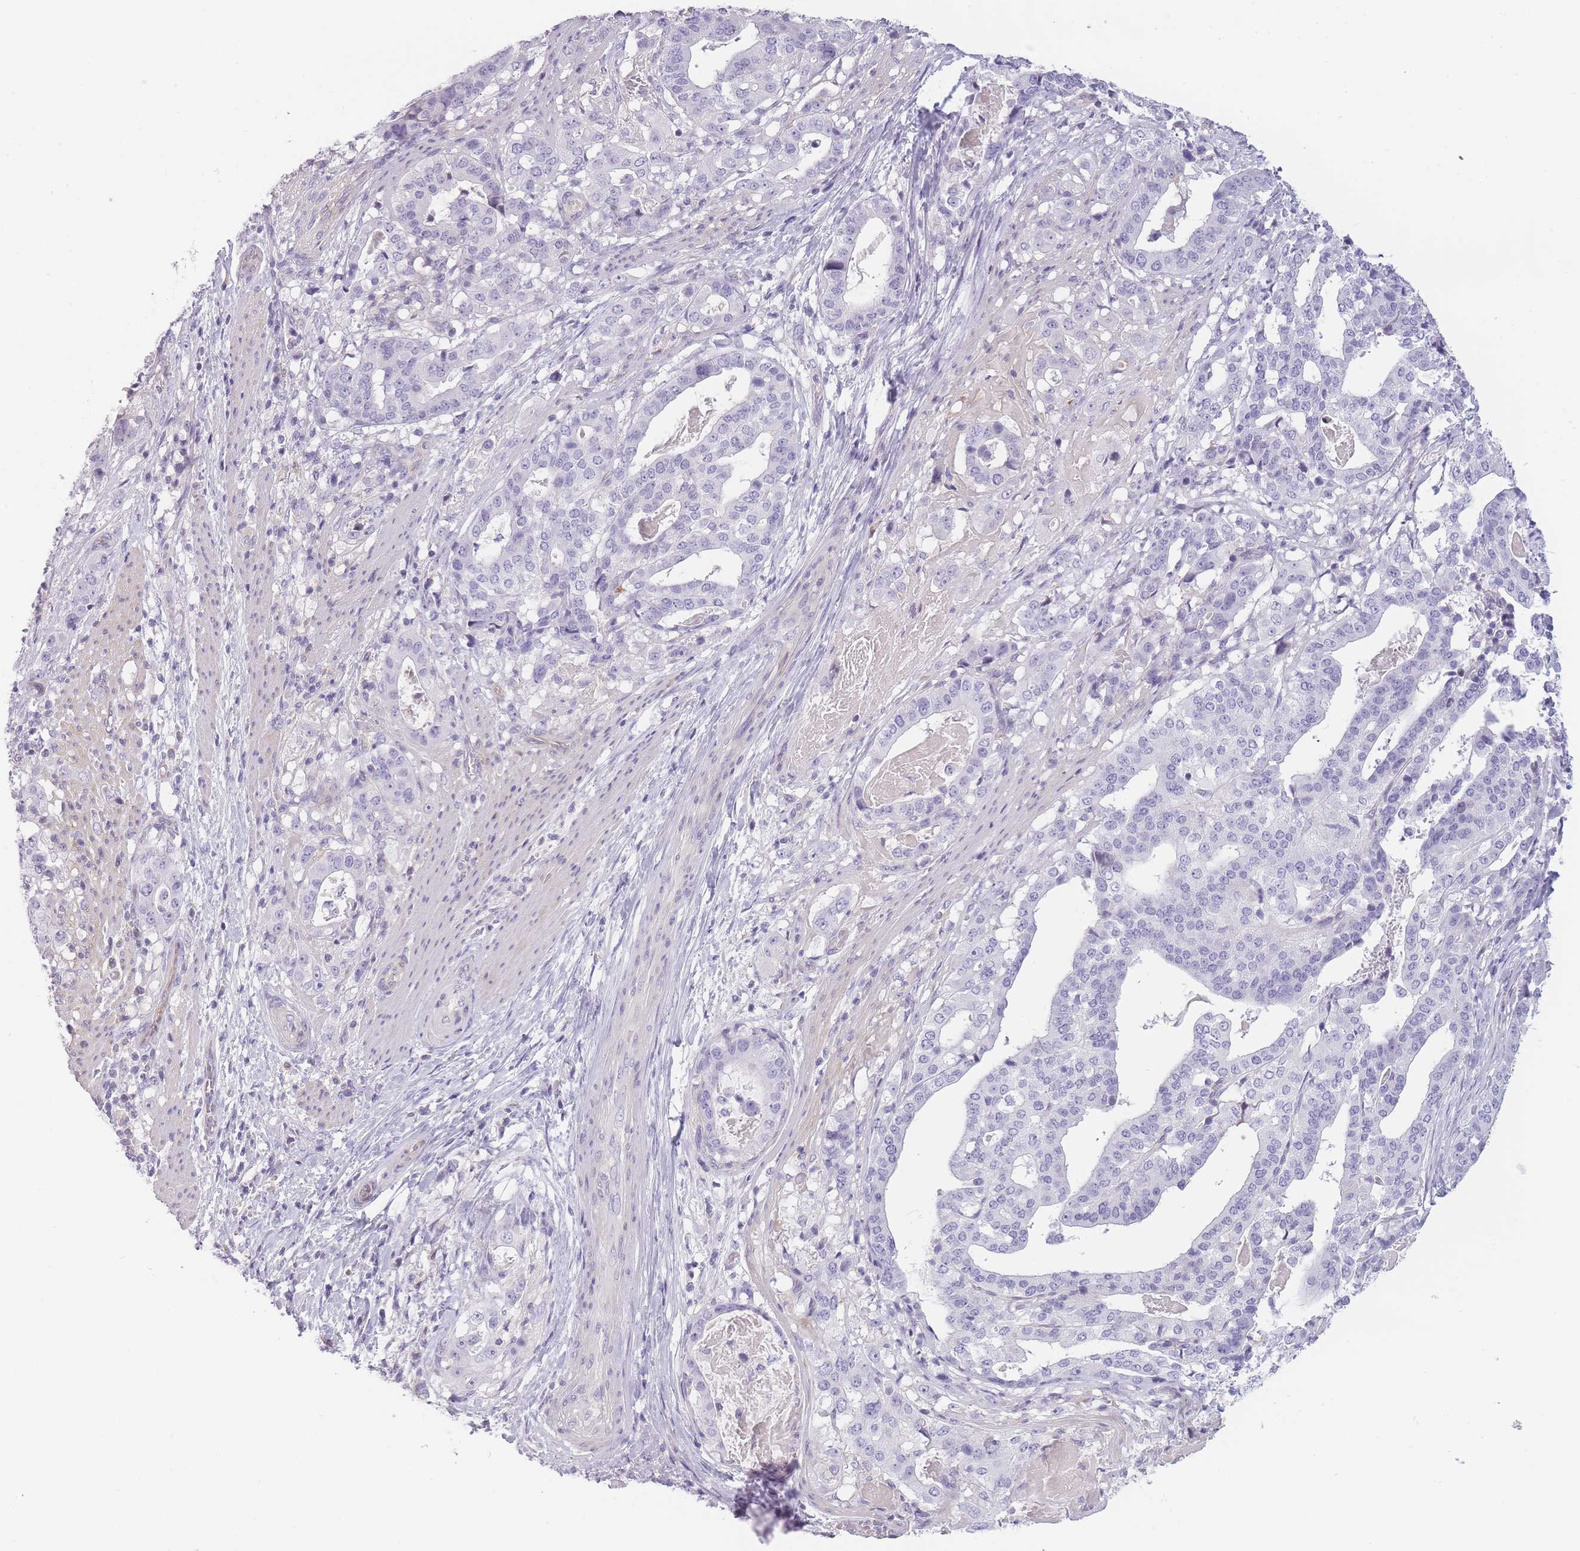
{"staining": {"intensity": "negative", "quantity": "none", "location": "none"}, "tissue": "stomach cancer", "cell_type": "Tumor cells", "image_type": "cancer", "snomed": [{"axis": "morphology", "description": "Adenocarcinoma, NOS"}, {"axis": "topography", "description": "Stomach"}], "caption": "A photomicrograph of human stomach adenocarcinoma is negative for staining in tumor cells. (DAB (3,3'-diaminobenzidine) immunohistochemistry, high magnification).", "gene": "GGT1", "patient": {"sex": "male", "age": 48}}